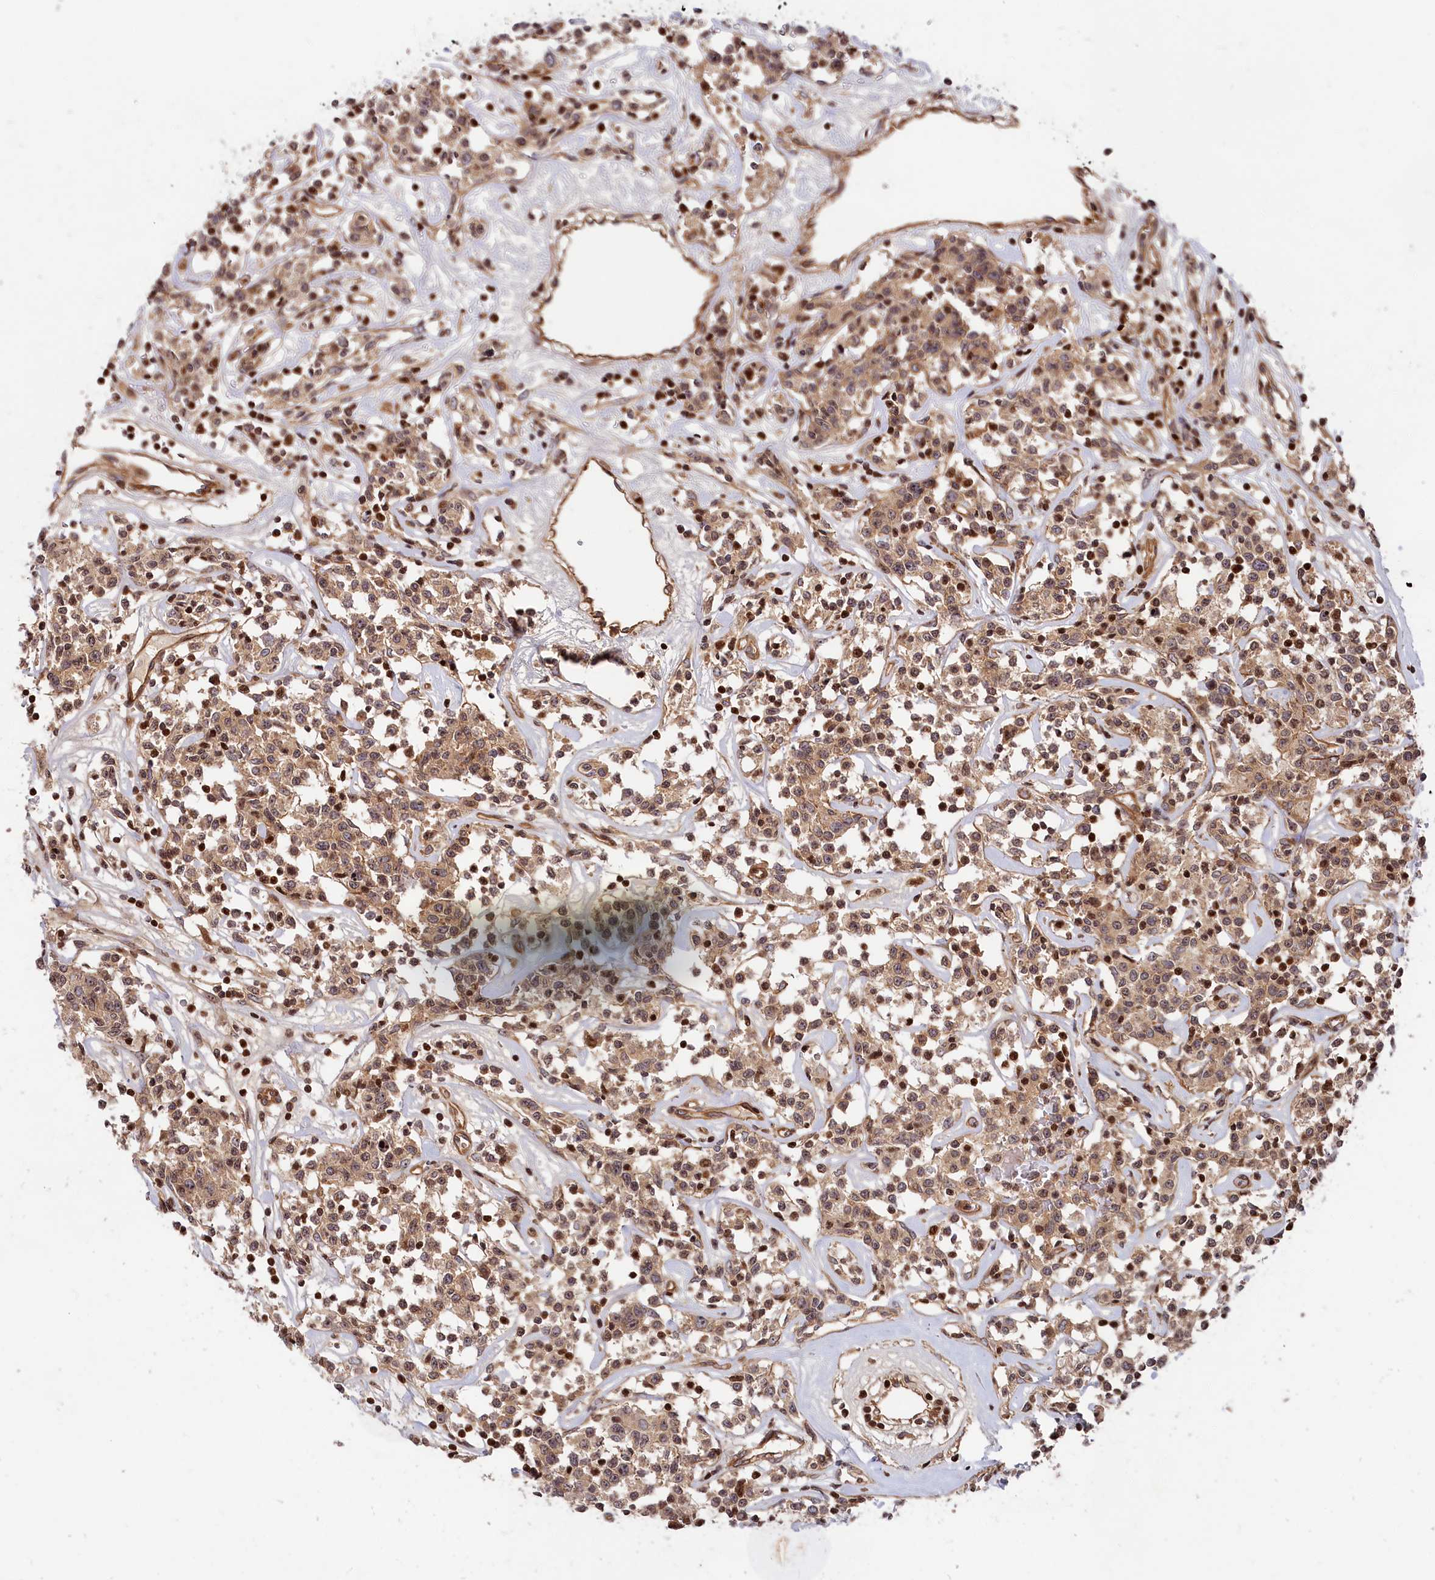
{"staining": {"intensity": "moderate", "quantity": ">75%", "location": "cytoplasmic/membranous,nuclear"}, "tissue": "lymphoma", "cell_type": "Tumor cells", "image_type": "cancer", "snomed": [{"axis": "morphology", "description": "Malignant lymphoma, non-Hodgkin's type, Low grade"}, {"axis": "topography", "description": "Small intestine"}], "caption": "Tumor cells demonstrate moderate cytoplasmic/membranous and nuclear positivity in approximately >75% of cells in lymphoma. Using DAB (brown) and hematoxylin (blue) stains, captured at high magnification using brightfield microscopy.", "gene": "CEP44", "patient": {"sex": "female", "age": 59}}